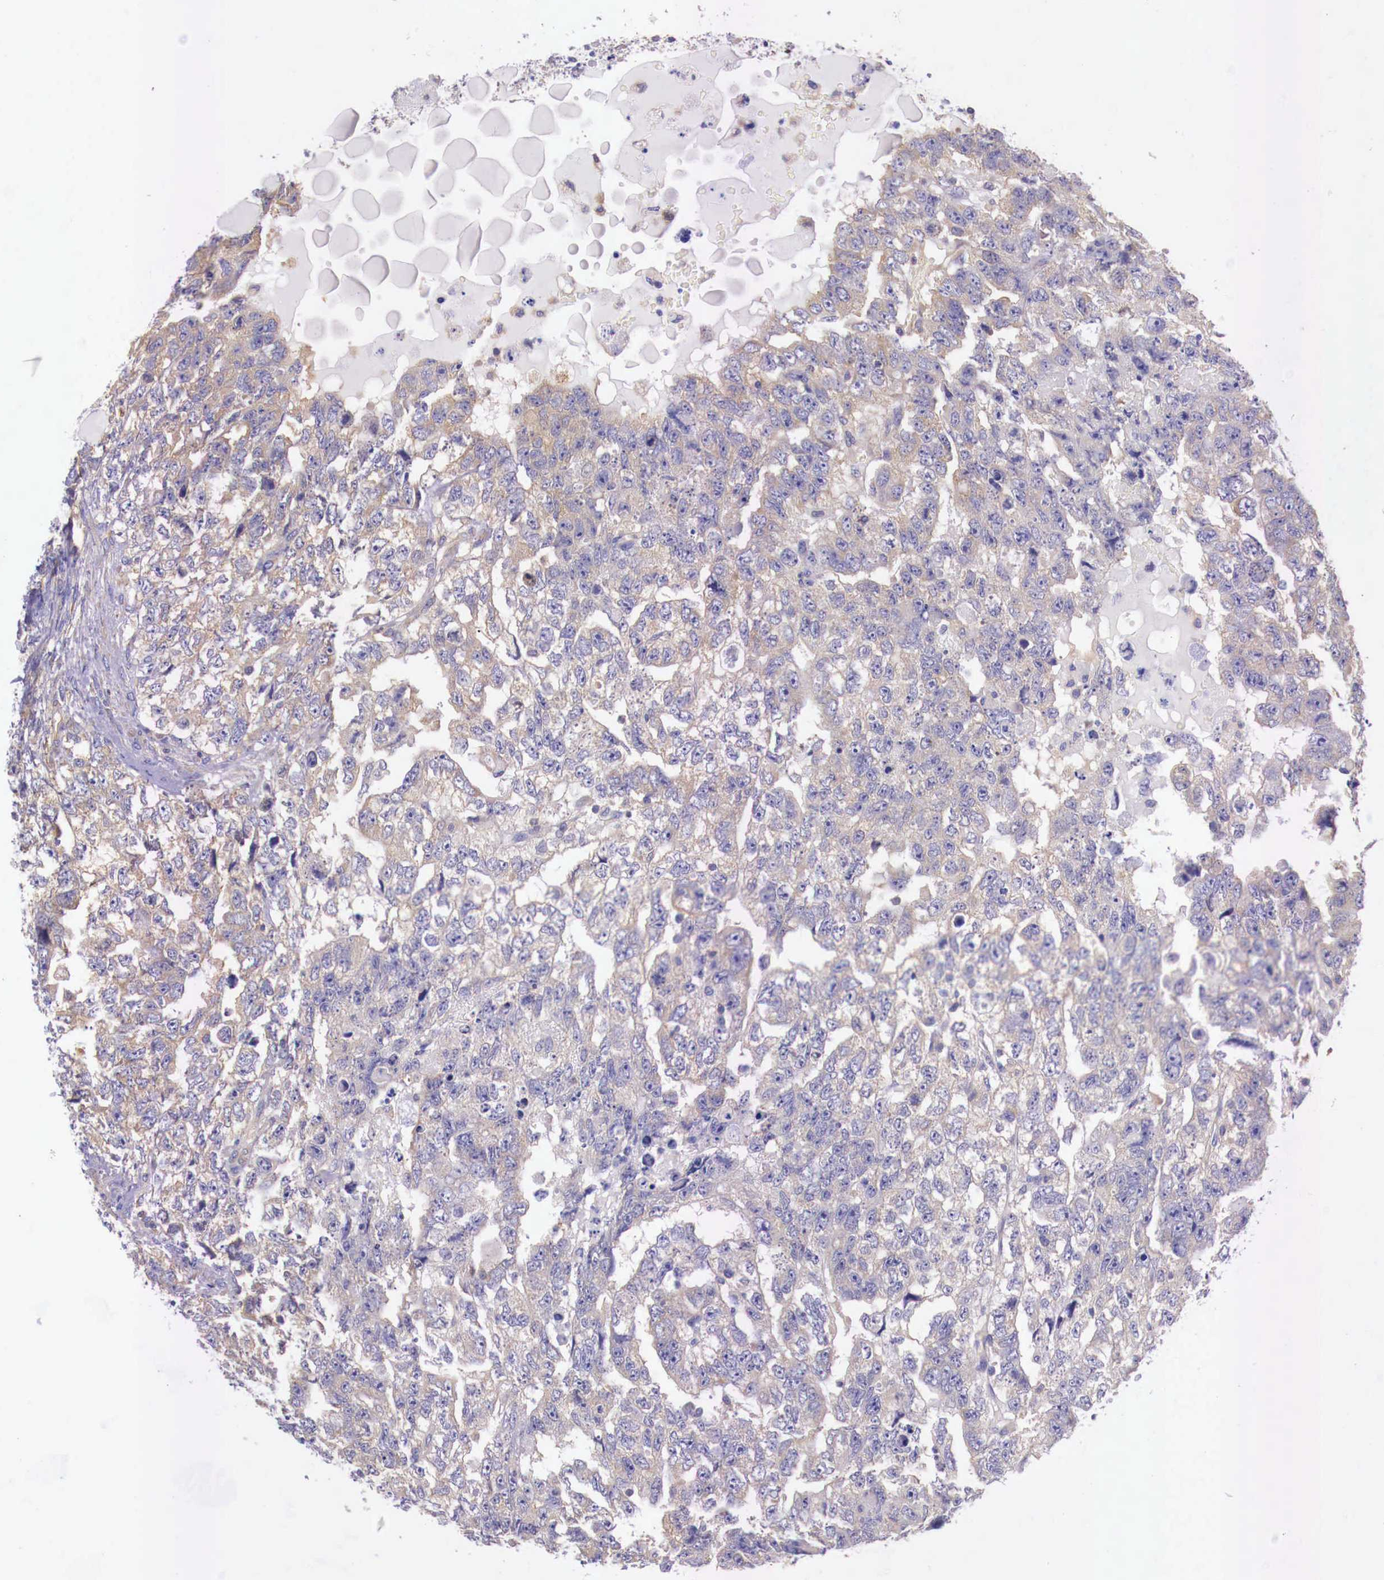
{"staining": {"intensity": "weak", "quantity": "25%-75%", "location": "cytoplasmic/membranous"}, "tissue": "testis cancer", "cell_type": "Tumor cells", "image_type": "cancer", "snomed": [{"axis": "morphology", "description": "Carcinoma, Embryonal, NOS"}, {"axis": "topography", "description": "Testis"}], "caption": "Weak cytoplasmic/membranous protein staining is identified in approximately 25%-75% of tumor cells in testis cancer (embryonal carcinoma).", "gene": "GRIPAP1", "patient": {"sex": "male", "age": 36}}